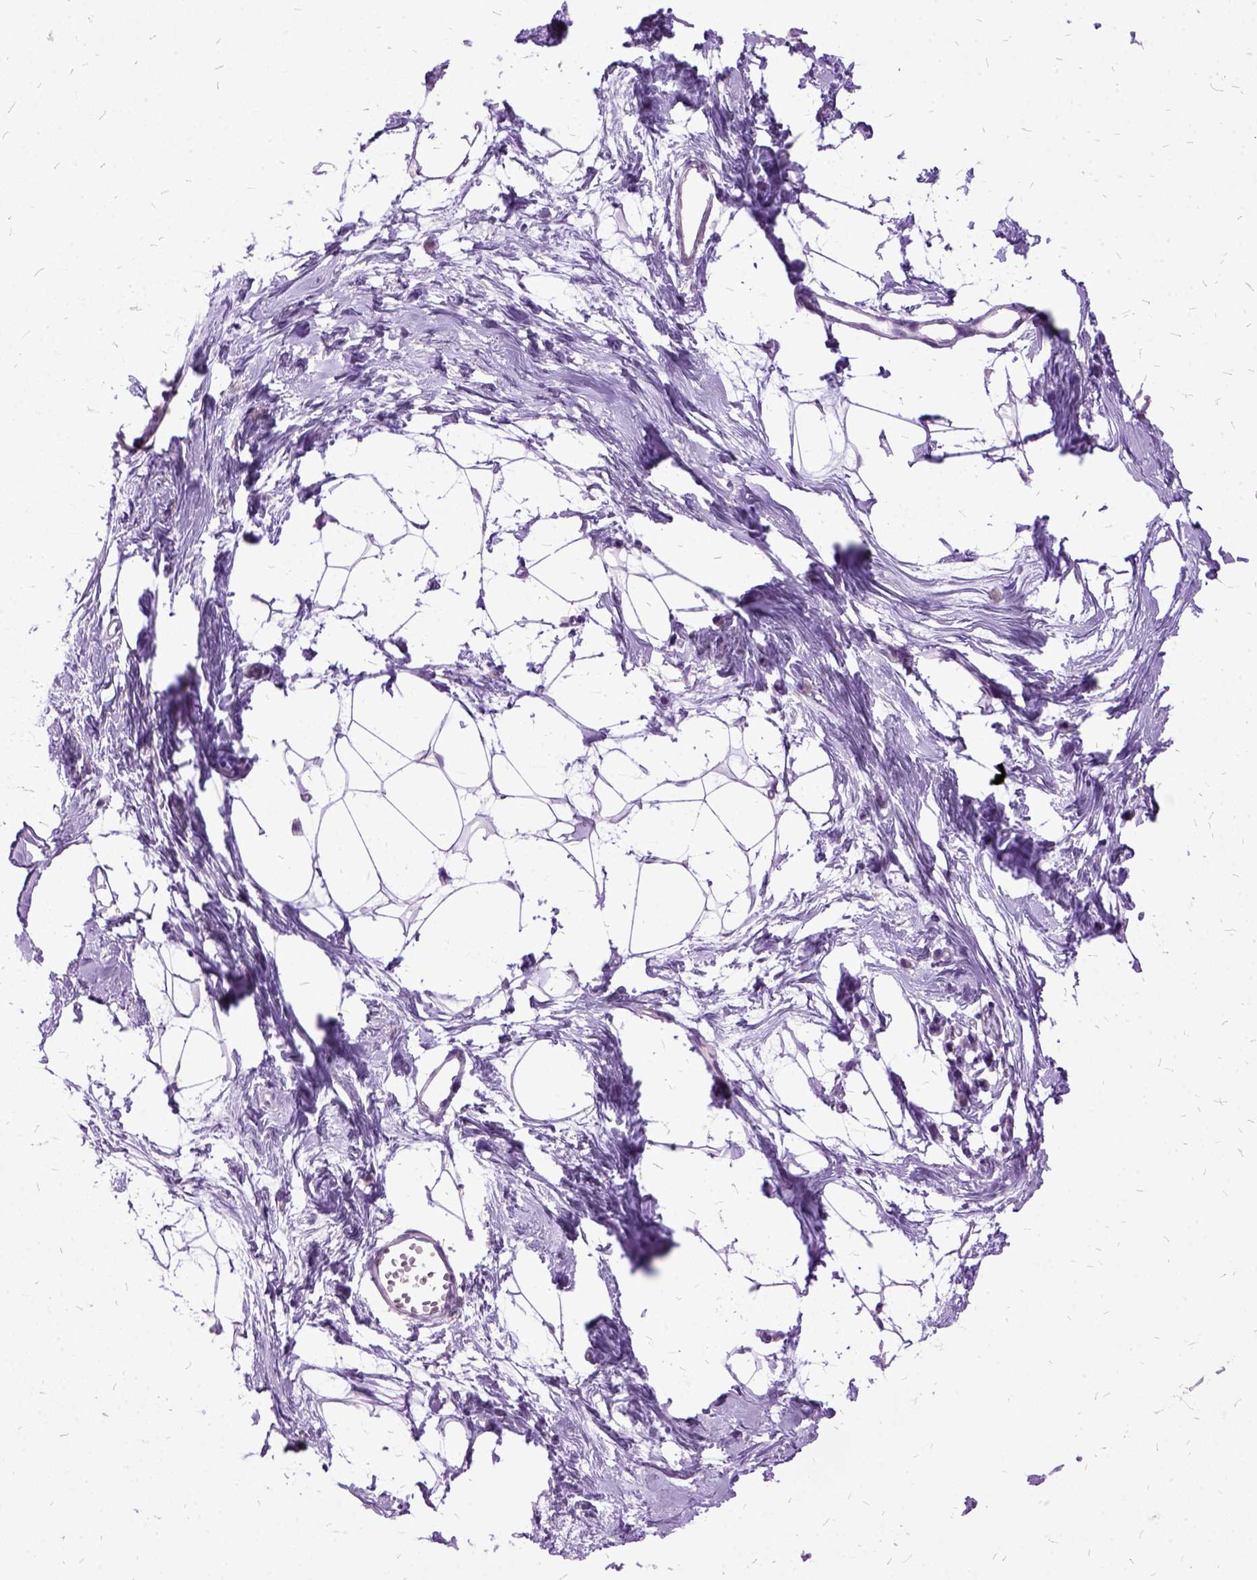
{"staining": {"intensity": "negative", "quantity": "none", "location": "none"}, "tissue": "breast", "cell_type": "Adipocytes", "image_type": "normal", "snomed": [{"axis": "morphology", "description": "Normal tissue, NOS"}, {"axis": "topography", "description": "Breast"}], "caption": "IHC of normal breast shows no expression in adipocytes.", "gene": "MME", "patient": {"sex": "female", "age": 45}}